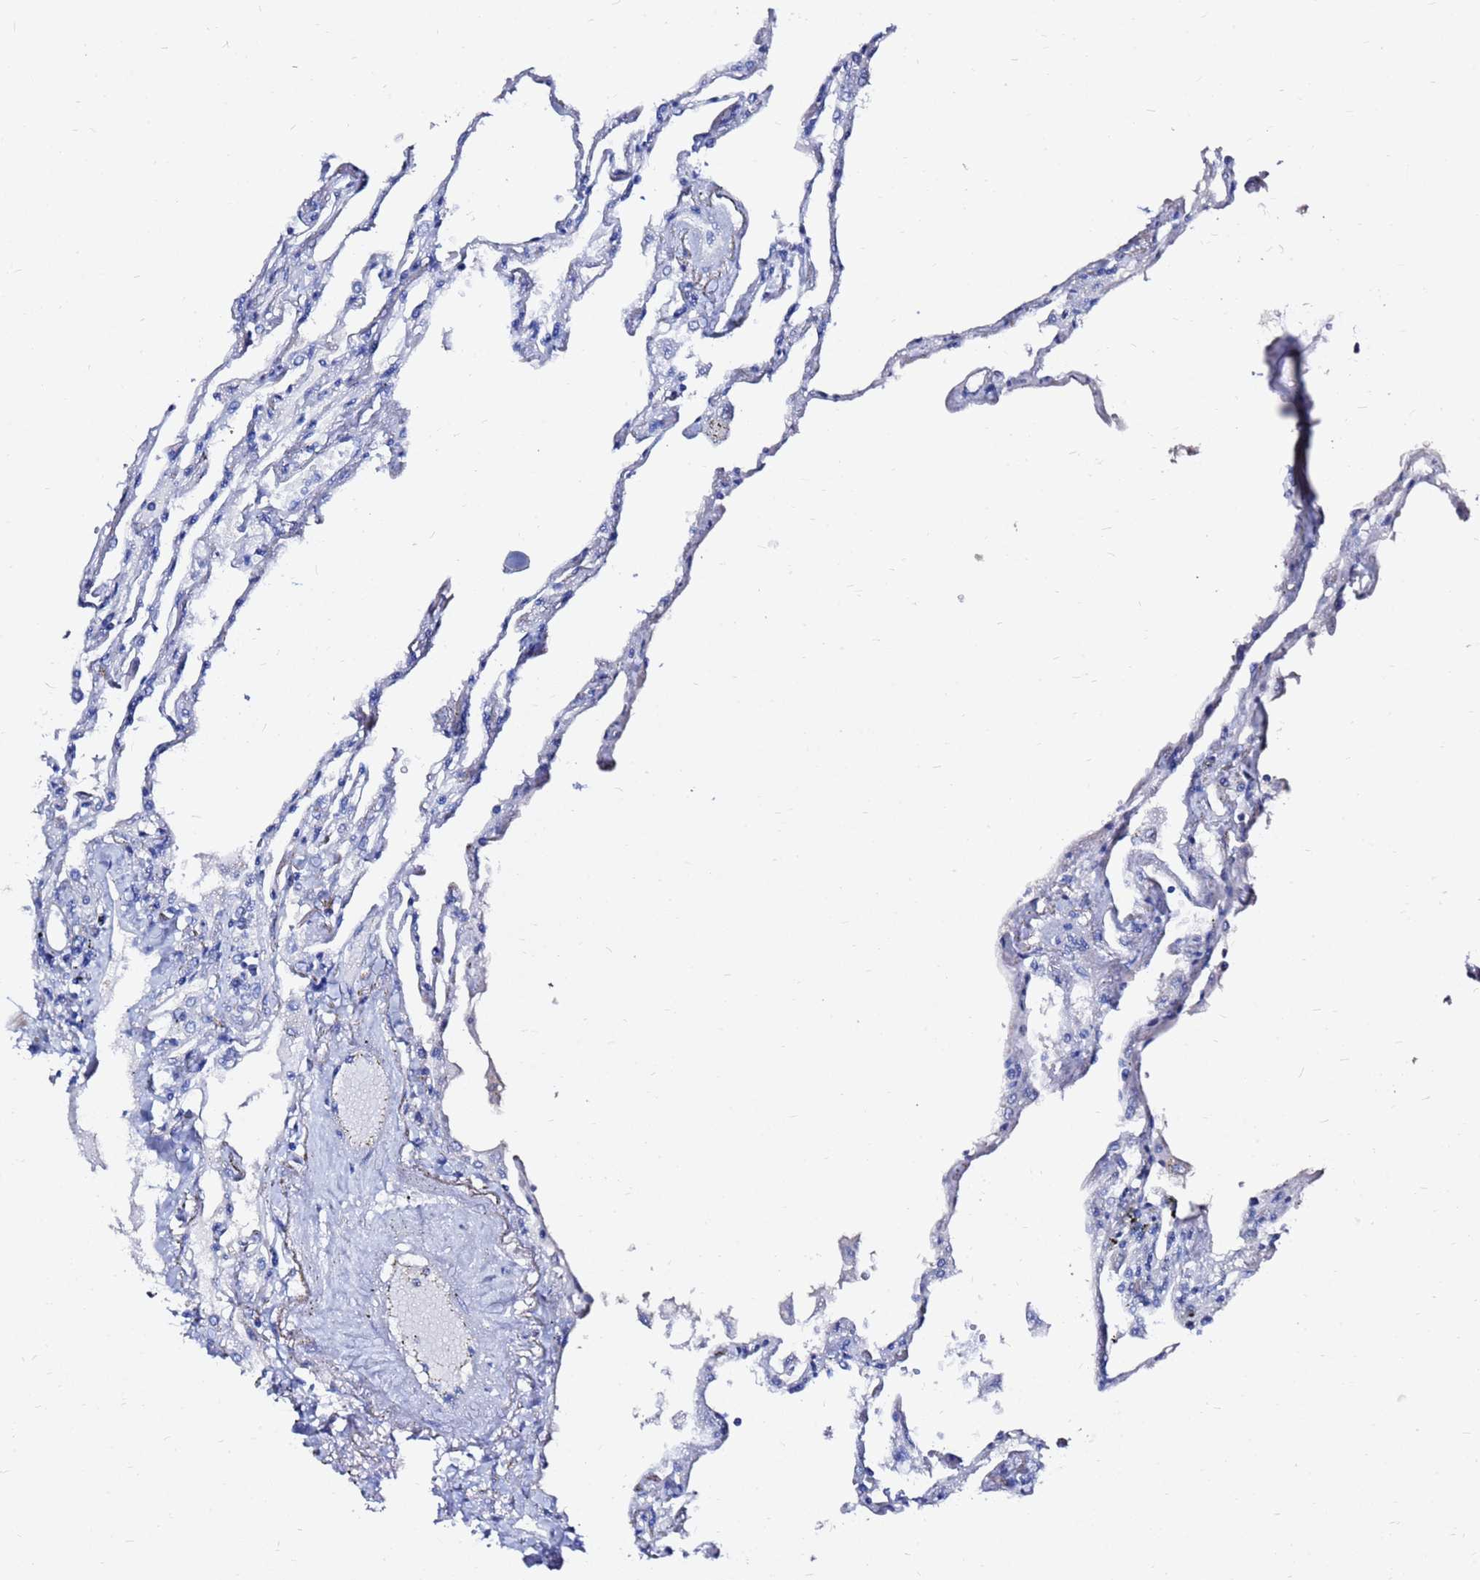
{"staining": {"intensity": "strong", "quantity": ">75%", "location": "cytoplasmic/membranous"}, "tissue": "lung", "cell_type": "Alveolar cells", "image_type": "normal", "snomed": [{"axis": "morphology", "description": "Normal tissue, NOS"}, {"axis": "topography", "description": "Lung"}], "caption": "This micrograph reveals benign lung stained with immunohistochemistry to label a protein in brown. The cytoplasmic/membranous of alveolar cells show strong positivity for the protein. Nuclei are counter-stained blue.", "gene": "TUBA8", "patient": {"sex": "female", "age": 67}}